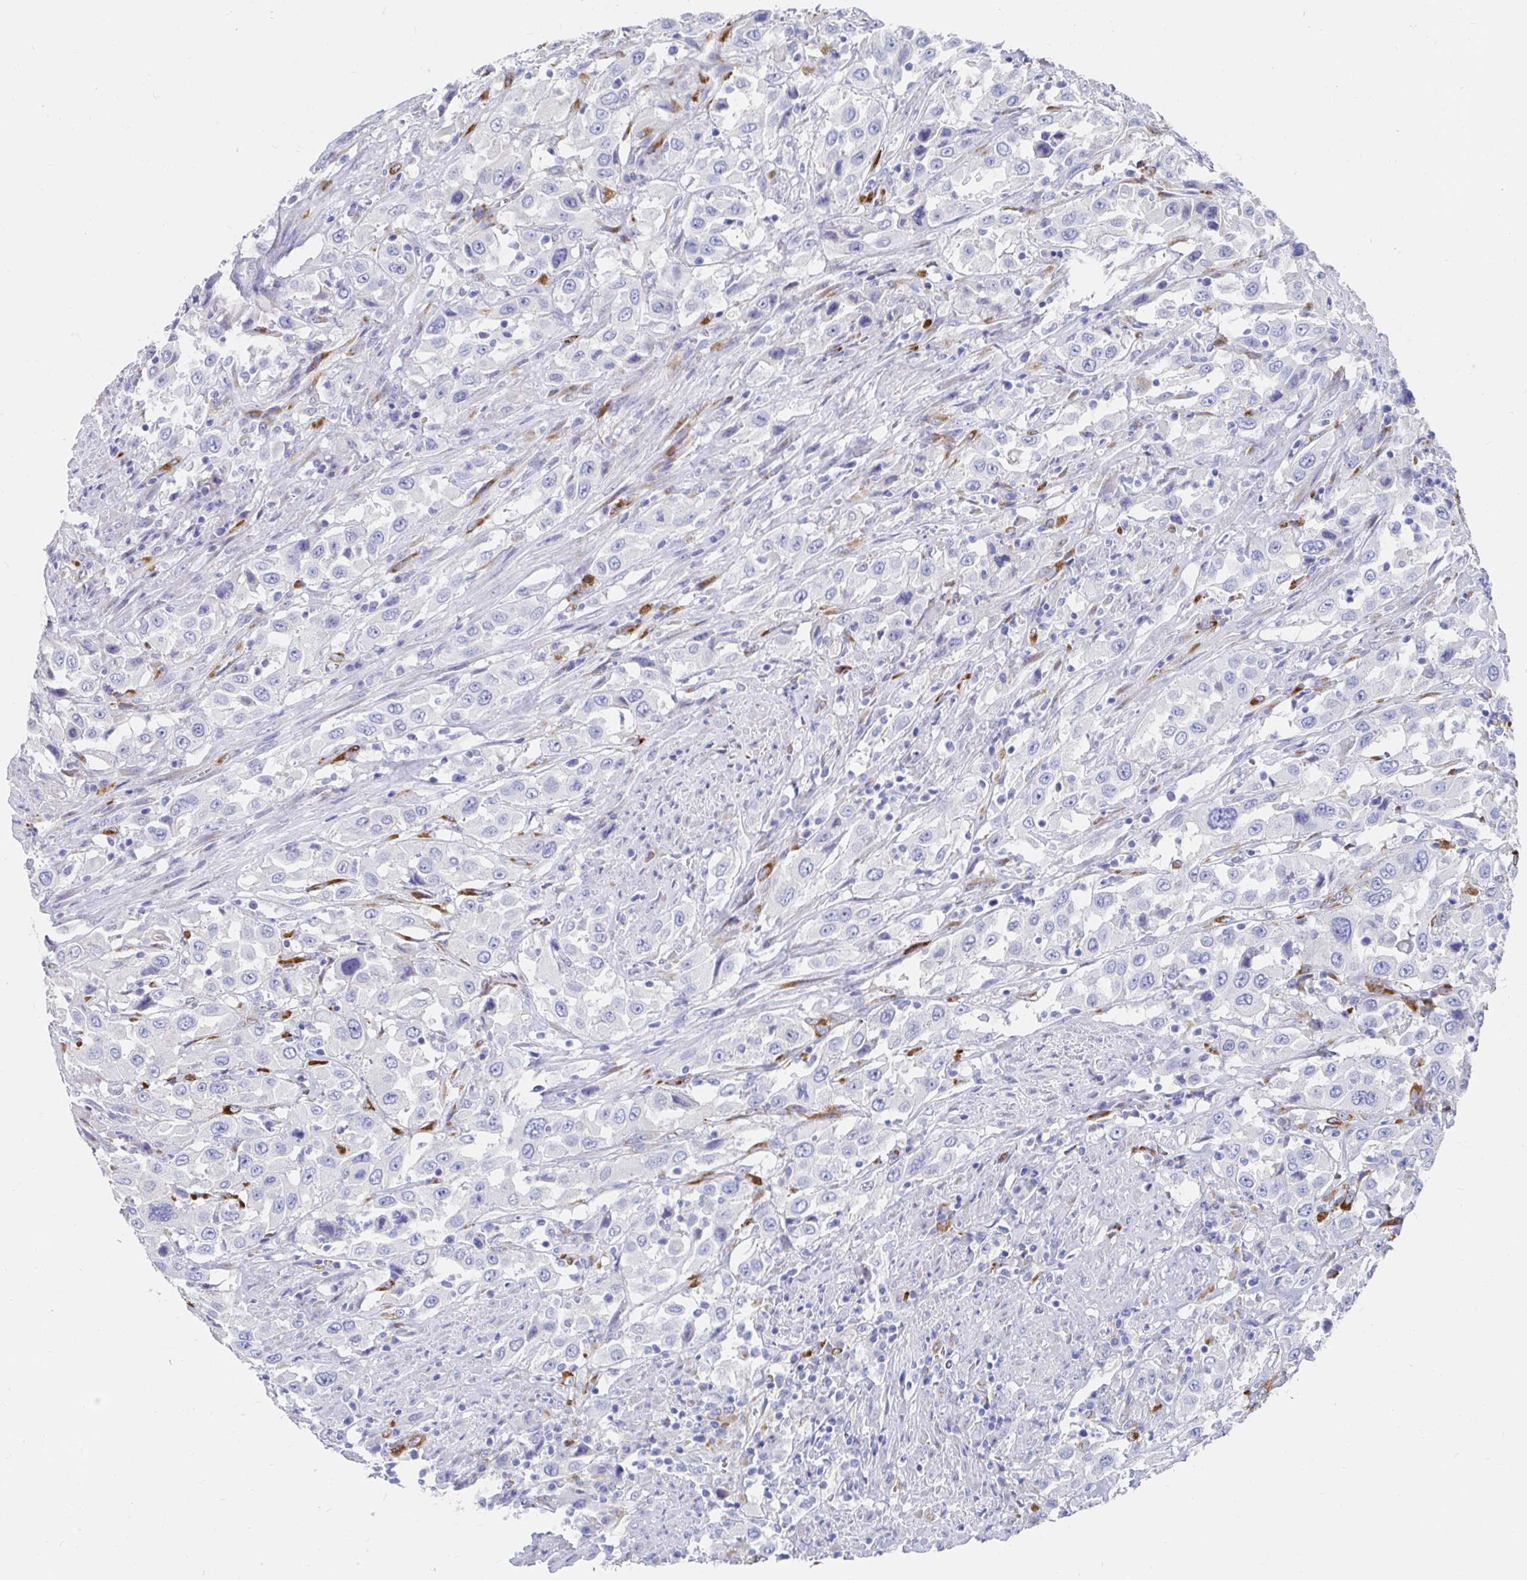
{"staining": {"intensity": "negative", "quantity": "none", "location": "none"}, "tissue": "urothelial cancer", "cell_type": "Tumor cells", "image_type": "cancer", "snomed": [{"axis": "morphology", "description": "Urothelial carcinoma, High grade"}, {"axis": "topography", "description": "Urinary bladder"}], "caption": "Human high-grade urothelial carcinoma stained for a protein using immunohistochemistry (IHC) displays no staining in tumor cells.", "gene": "LAMC3", "patient": {"sex": "male", "age": 61}}